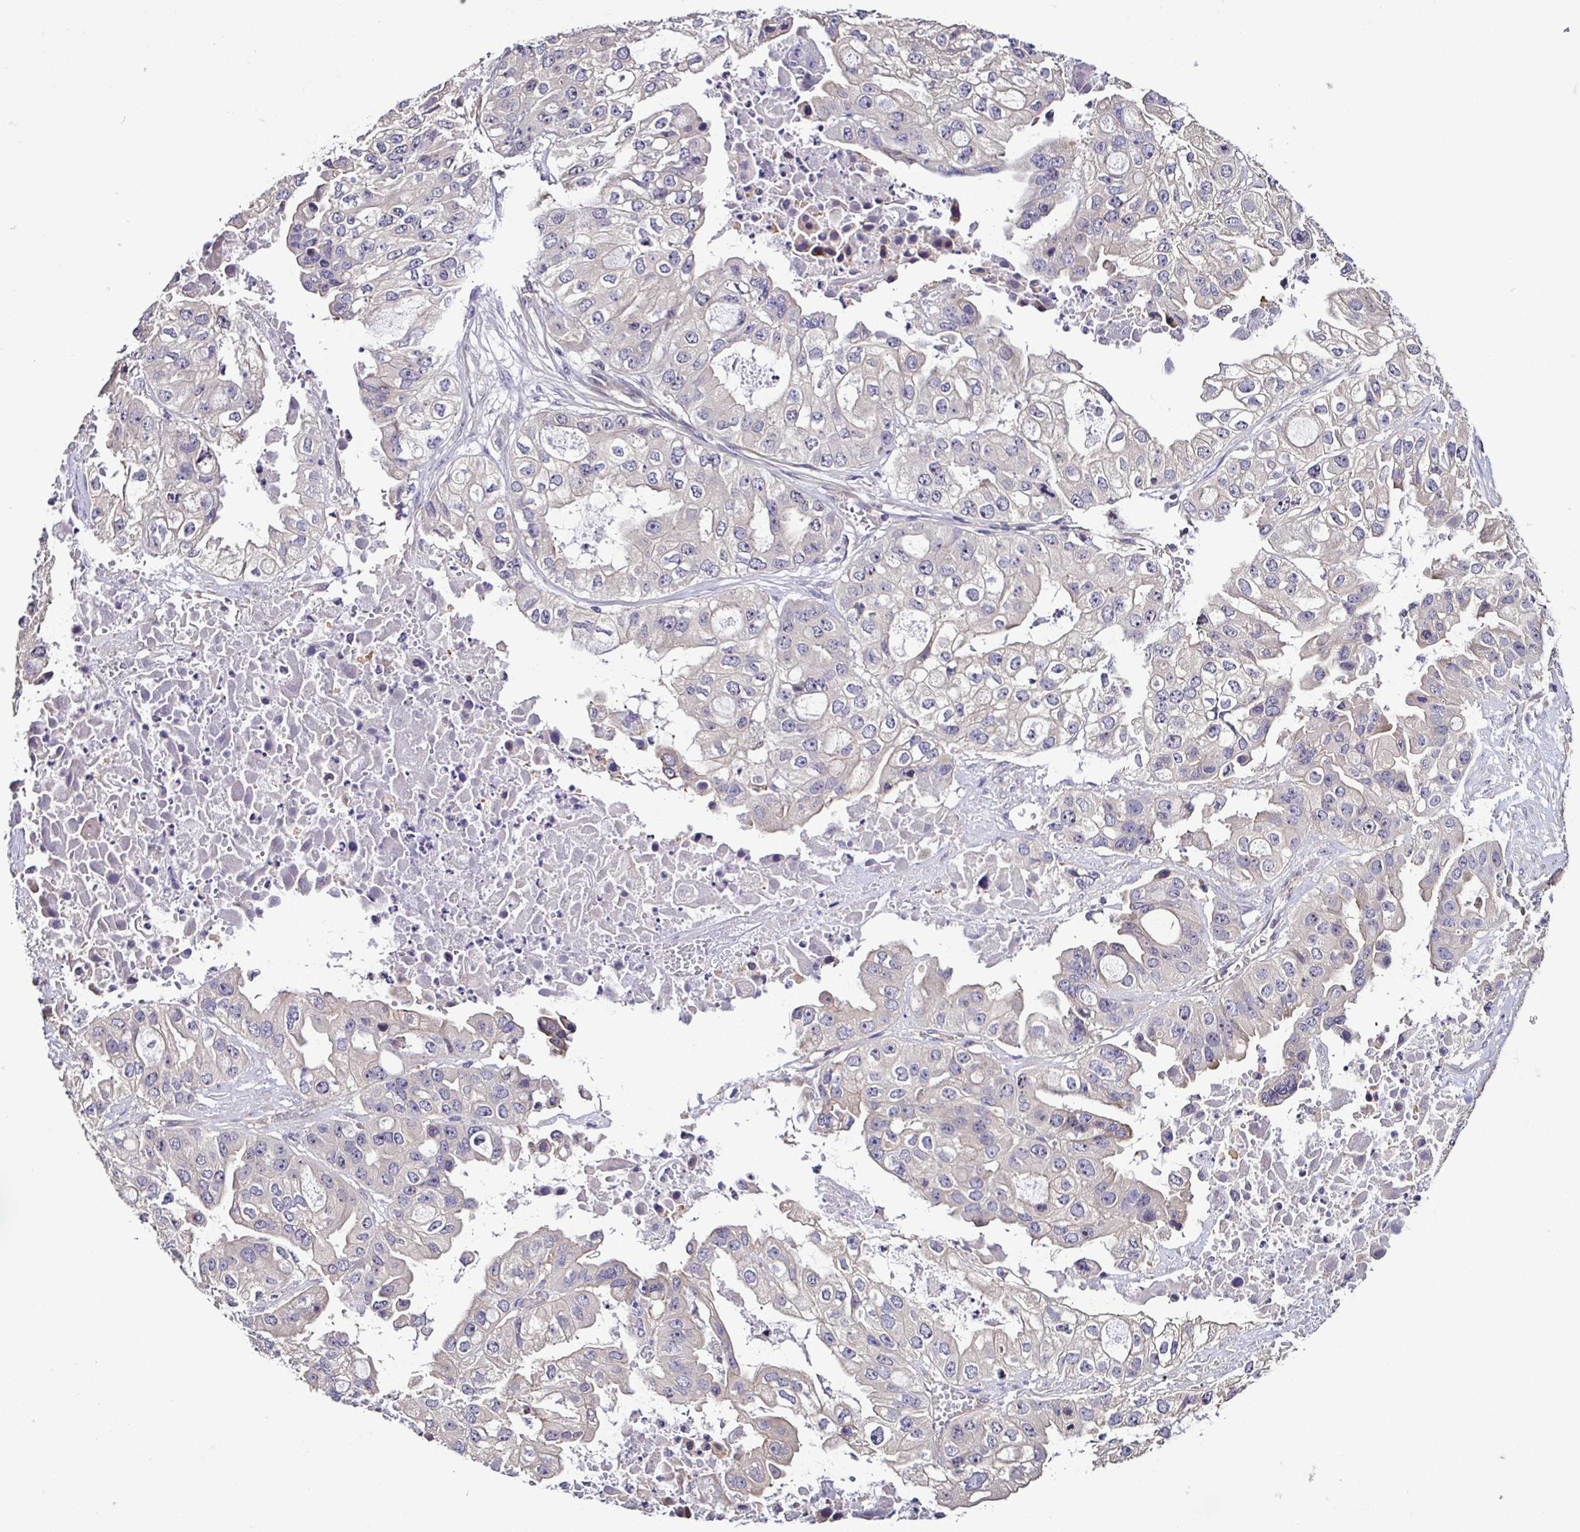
{"staining": {"intensity": "negative", "quantity": "none", "location": "none"}, "tissue": "ovarian cancer", "cell_type": "Tumor cells", "image_type": "cancer", "snomed": [{"axis": "morphology", "description": "Cystadenocarcinoma, serous, NOS"}, {"axis": "topography", "description": "Ovary"}], "caption": "An immunohistochemistry (IHC) histopathology image of ovarian serous cystadenocarcinoma is shown. There is no staining in tumor cells of ovarian serous cystadenocarcinoma.", "gene": "LMOD2", "patient": {"sex": "female", "age": 56}}